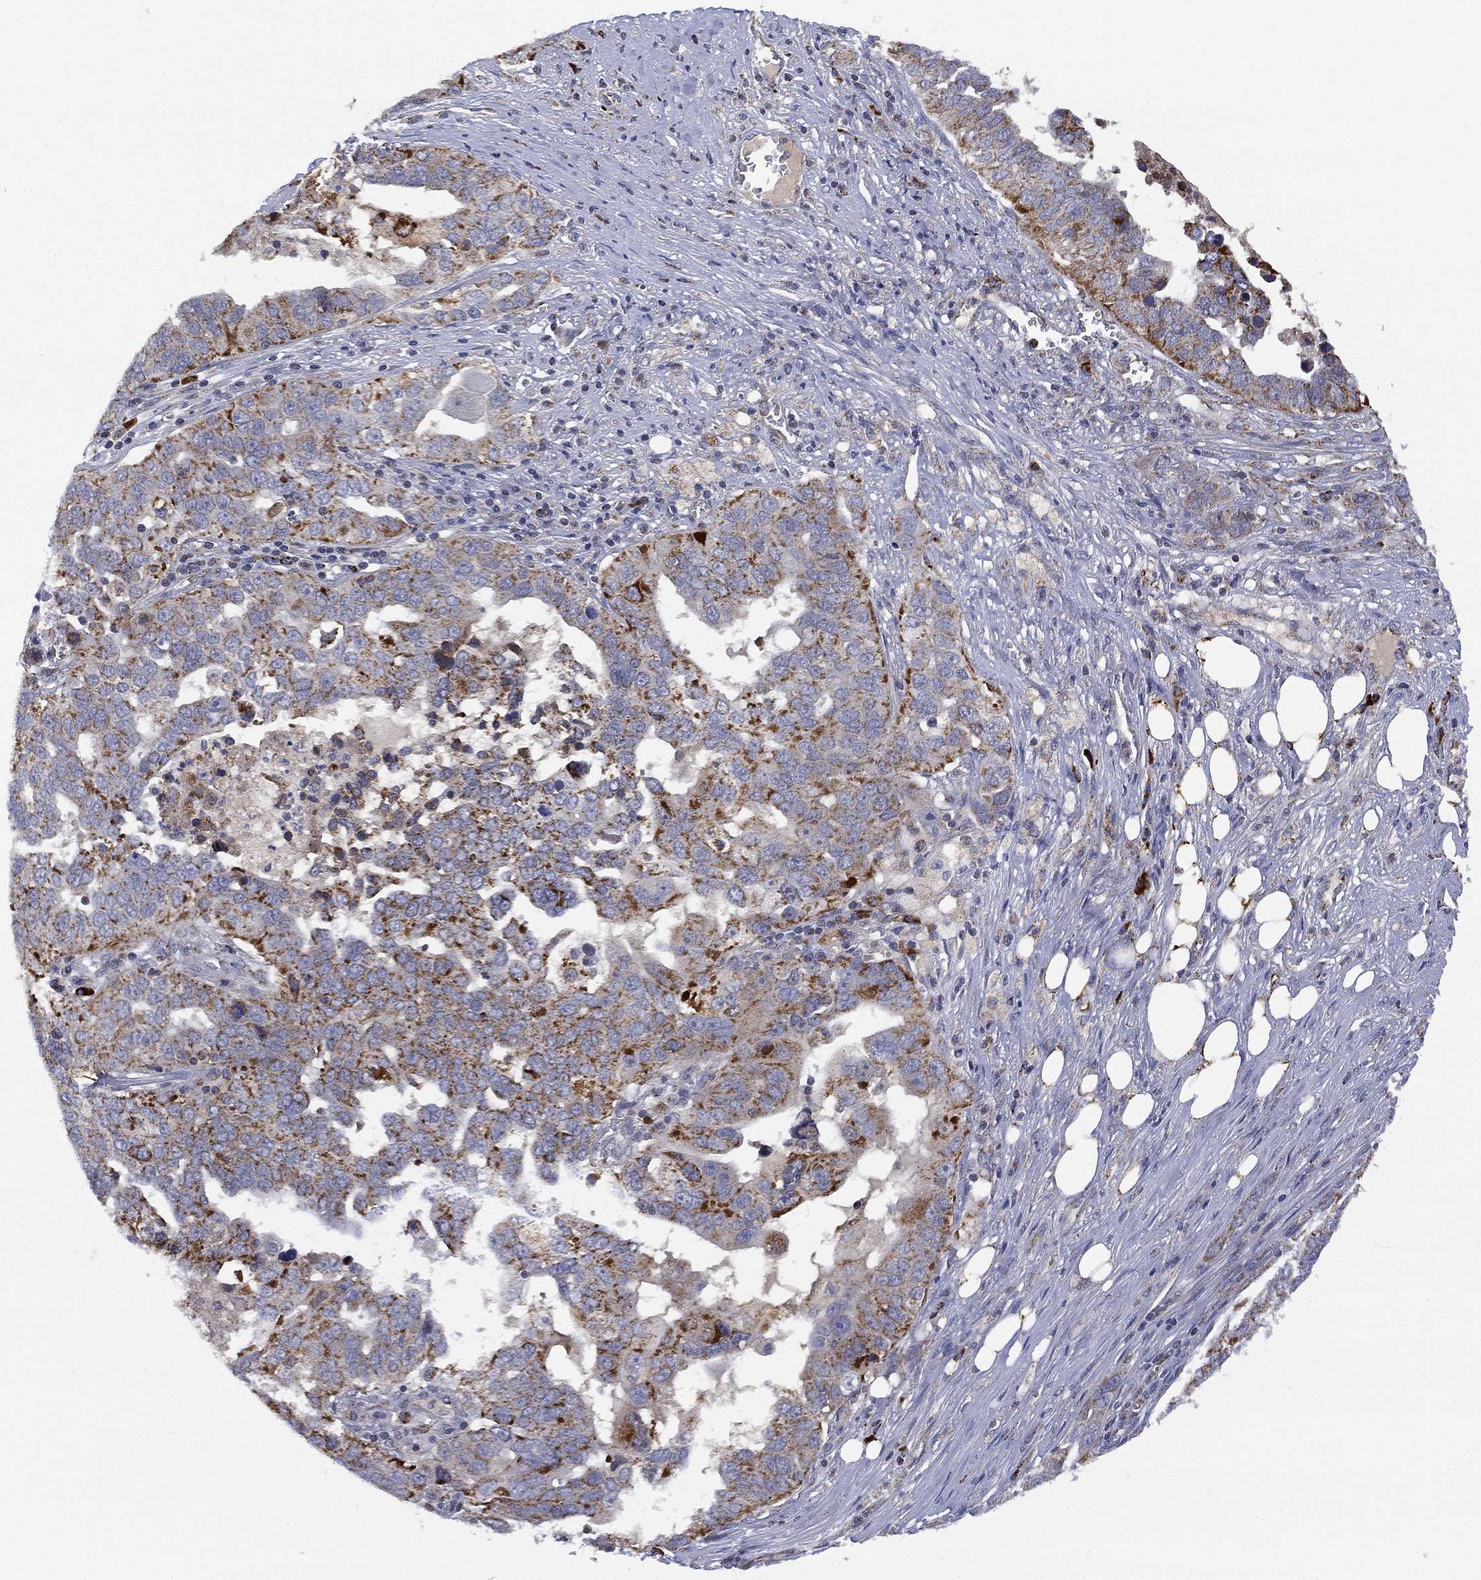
{"staining": {"intensity": "strong", "quantity": "<25%", "location": "cytoplasmic/membranous"}, "tissue": "ovarian cancer", "cell_type": "Tumor cells", "image_type": "cancer", "snomed": [{"axis": "morphology", "description": "Carcinoma, endometroid"}, {"axis": "topography", "description": "Soft tissue"}, {"axis": "topography", "description": "Ovary"}], "caption": "Ovarian endometroid carcinoma stained for a protein demonstrates strong cytoplasmic/membranous positivity in tumor cells. (Stains: DAB in brown, nuclei in blue, Microscopy: brightfield microscopy at high magnification).", "gene": "PPP2R5A", "patient": {"sex": "female", "age": 52}}